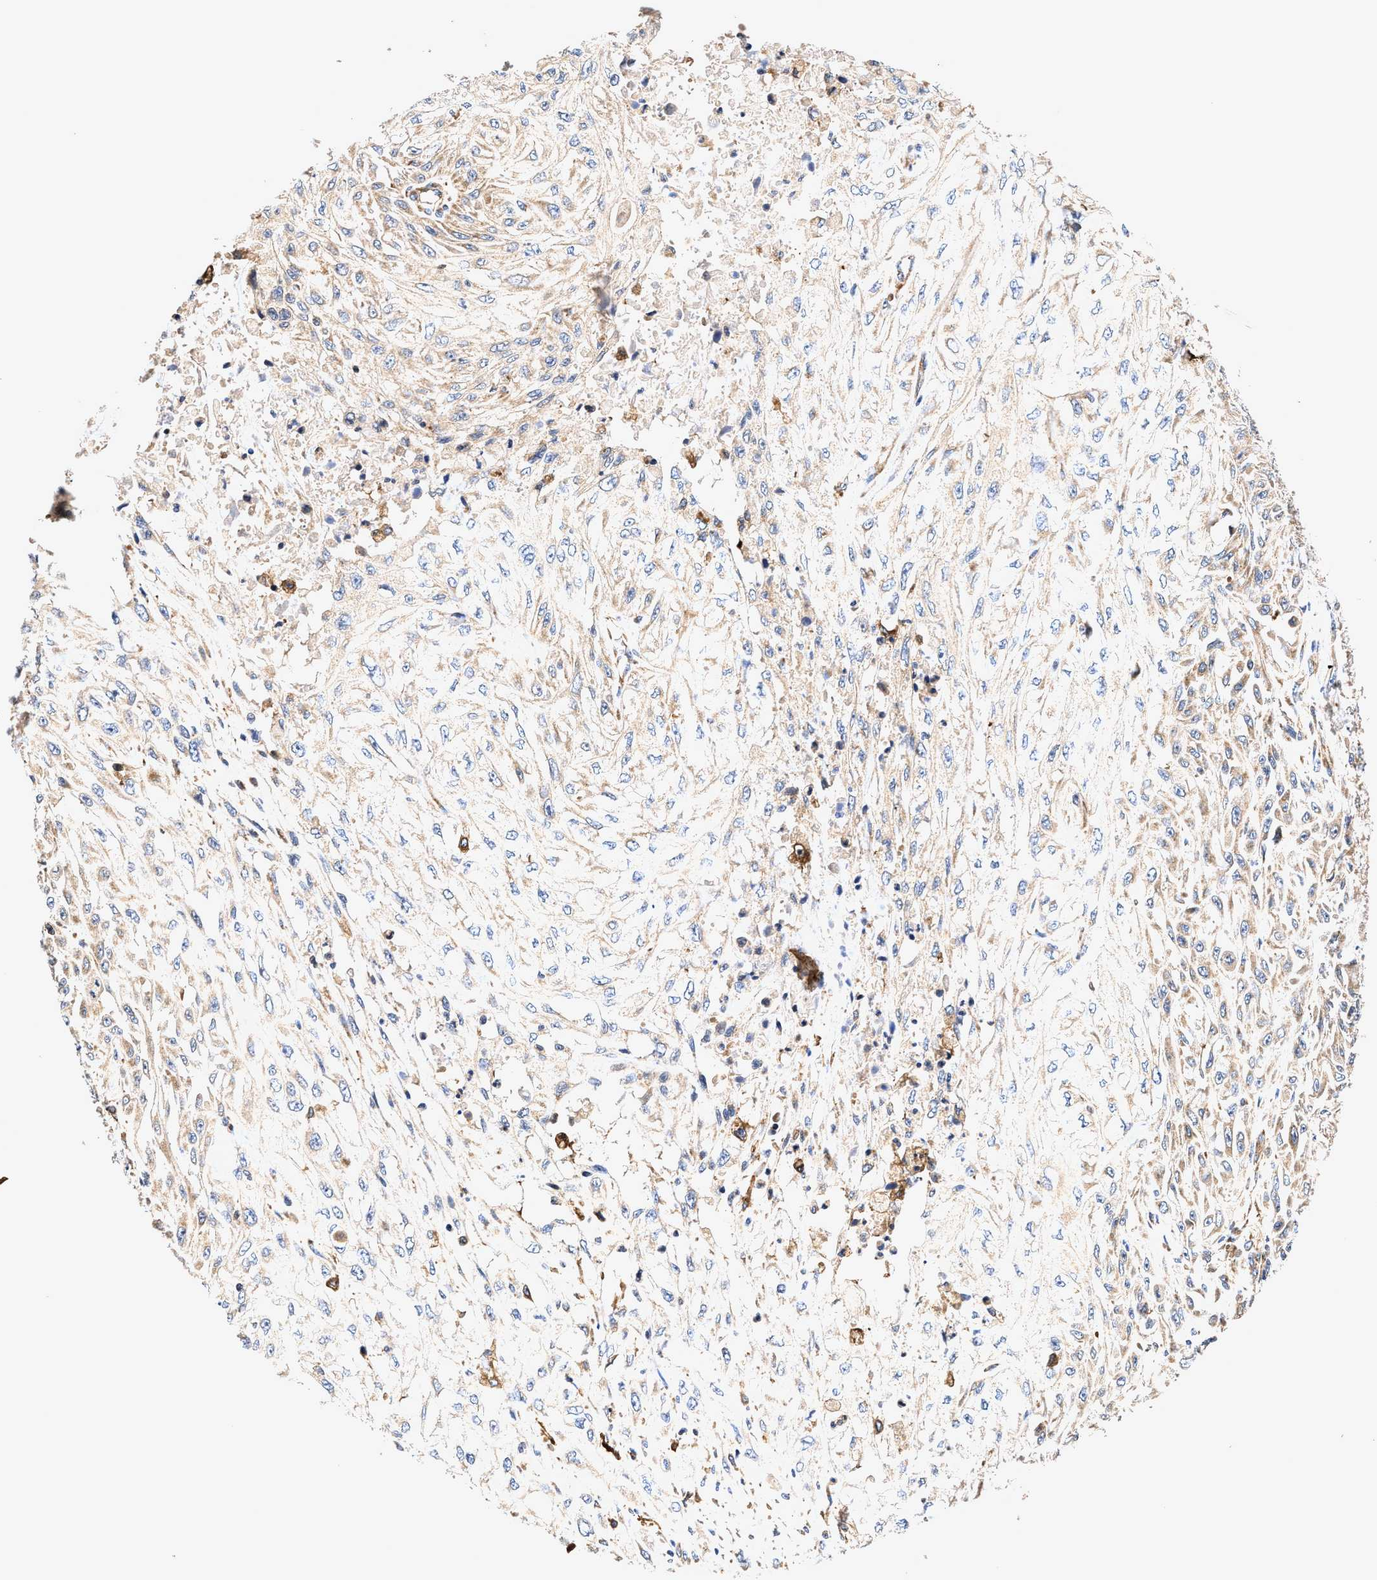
{"staining": {"intensity": "weak", "quantity": "25%-75%", "location": "cytoplasmic/membranous"}, "tissue": "skin cancer", "cell_type": "Tumor cells", "image_type": "cancer", "snomed": [{"axis": "morphology", "description": "Squamous cell carcinoma, NOS"}, {"axis": "morphology", "description": "Squamous cell carcinoma, metastatic, NOS"}, {"axis": "topography", "description": "Skin"}, {"axis": "topography", "description": "Lymph node"}], "caption": "Human skin metastatic squamous cell carcinoma stained for a protein (brown) exhibits weak cytoplasmic/membranous positive staining in about 25%-75% of tumor cells.", "gene": "EFNA4", "patient": {"sex": "male", "age": 75}}